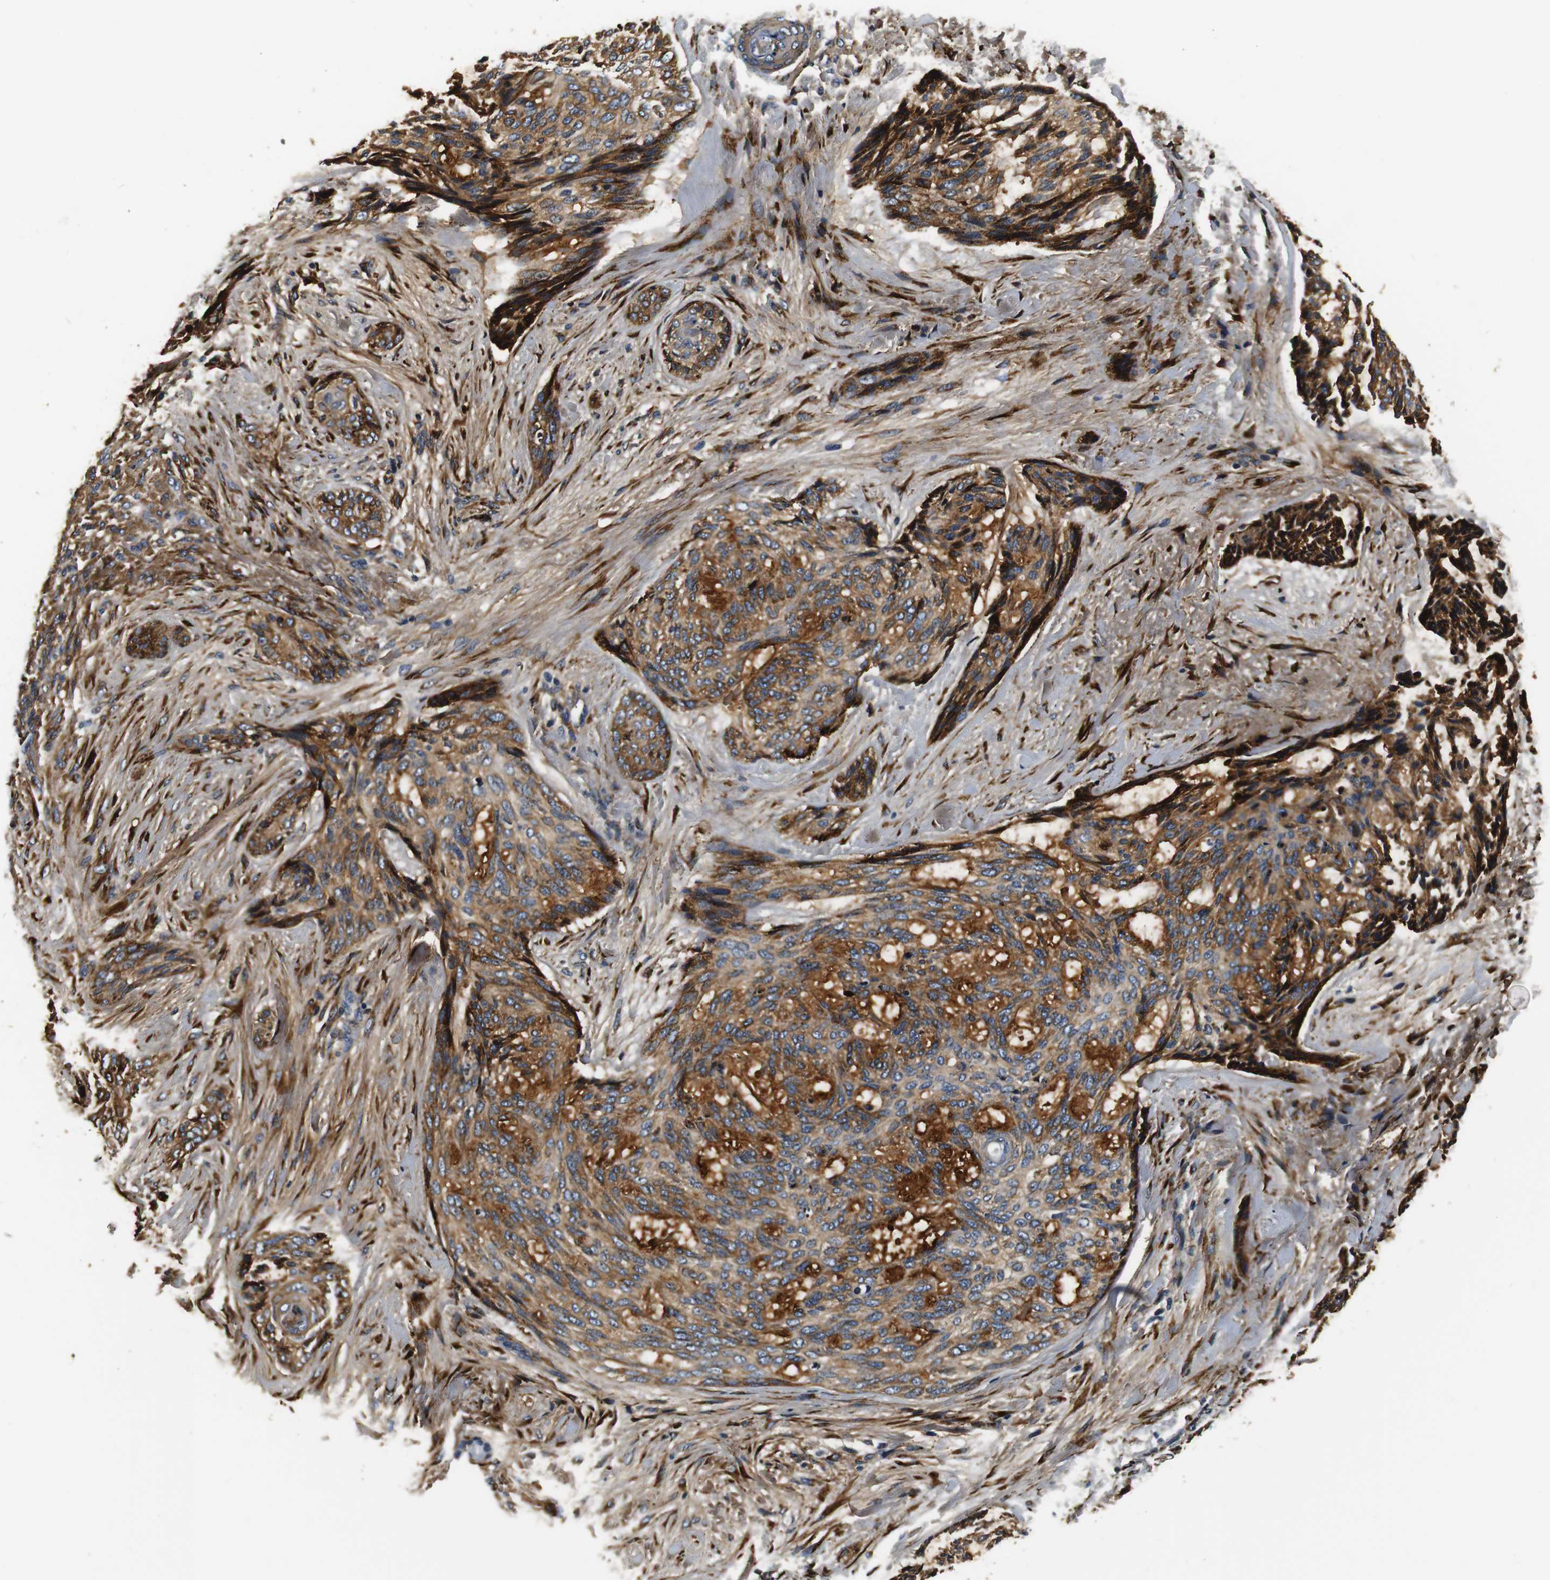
{"staining": {"intensity": "moderate", "quantity": ">75%", "location": "cytoplasmic/membranous"}, "tissue": "skin cancer", "cell_type": "Tumor cells", "image_type": "cancer", "snomed": [{"axis": "morphology", "description": "Normal tissue, NOS"}, {"axis": "morphology", "description": "Basal cell carcinoma"}, {"axis": "topography", "description": "Skin"}], "caption": "This is an image of IHC staining of skin cancer (basal cell carcinoma), which shows moderate positivity in the cytoplasmic/membranous of tumor cells.", "gene": "COL1A1", "patient": {"sex": "female", "age": 71}}